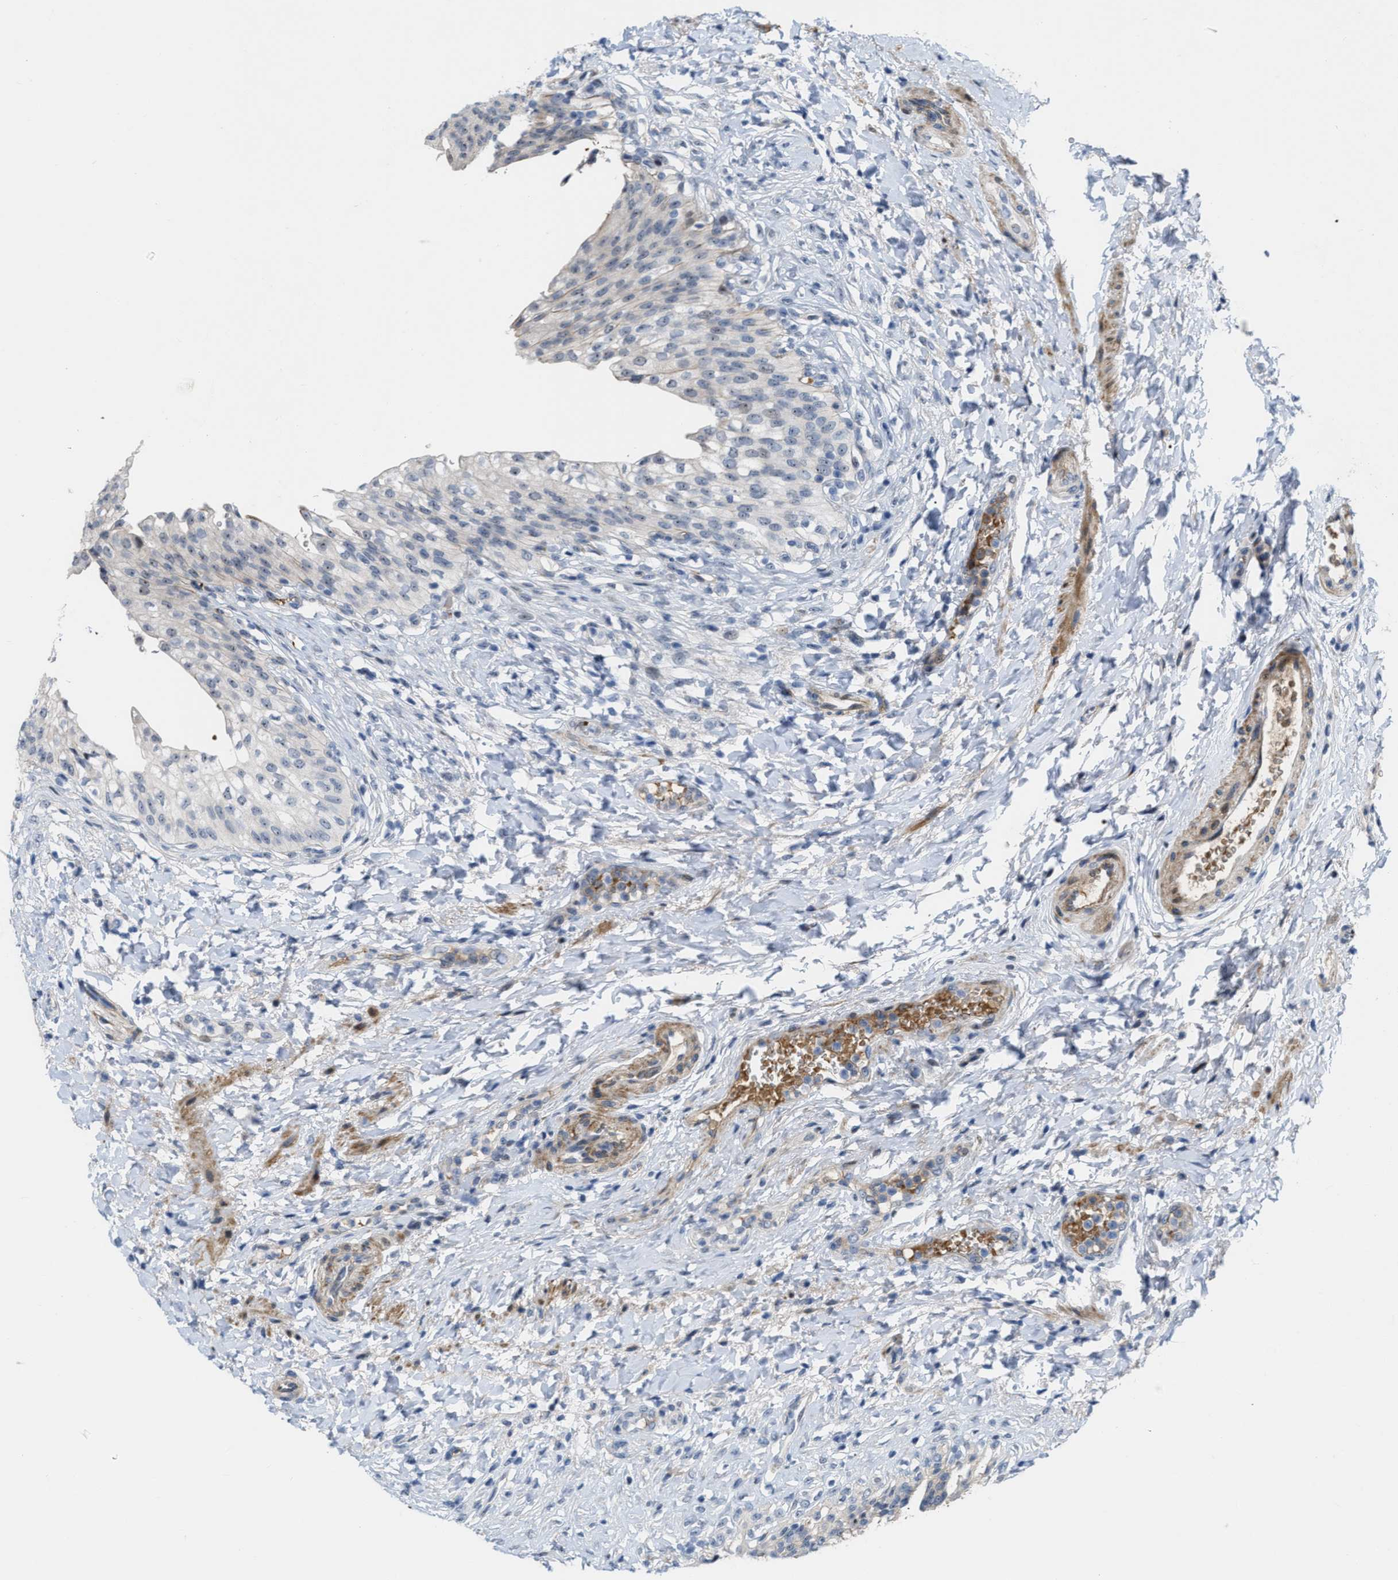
{"staining": {"intensity": "weak", "quantity": "25%-75%", "location": "cytoplasmic/membranous,nuclear"}, "tissue": "urinary bladder", "cell_type": "Urothelial cells", "image_type": "normal", "snomed": [{"axis": "morphology", "description": "Urothelial carcinoma, High grade"}, {"axis": "topography", "description": "Urinary bladder"}], "caption": "A brown stain shows weak cytoplasmic/membranous,nuclear staining of a protein in urothelial cells of benign human urinary bladder.", "gene": "POLR1F", "patient": {"sex": "male", "age": 46}}